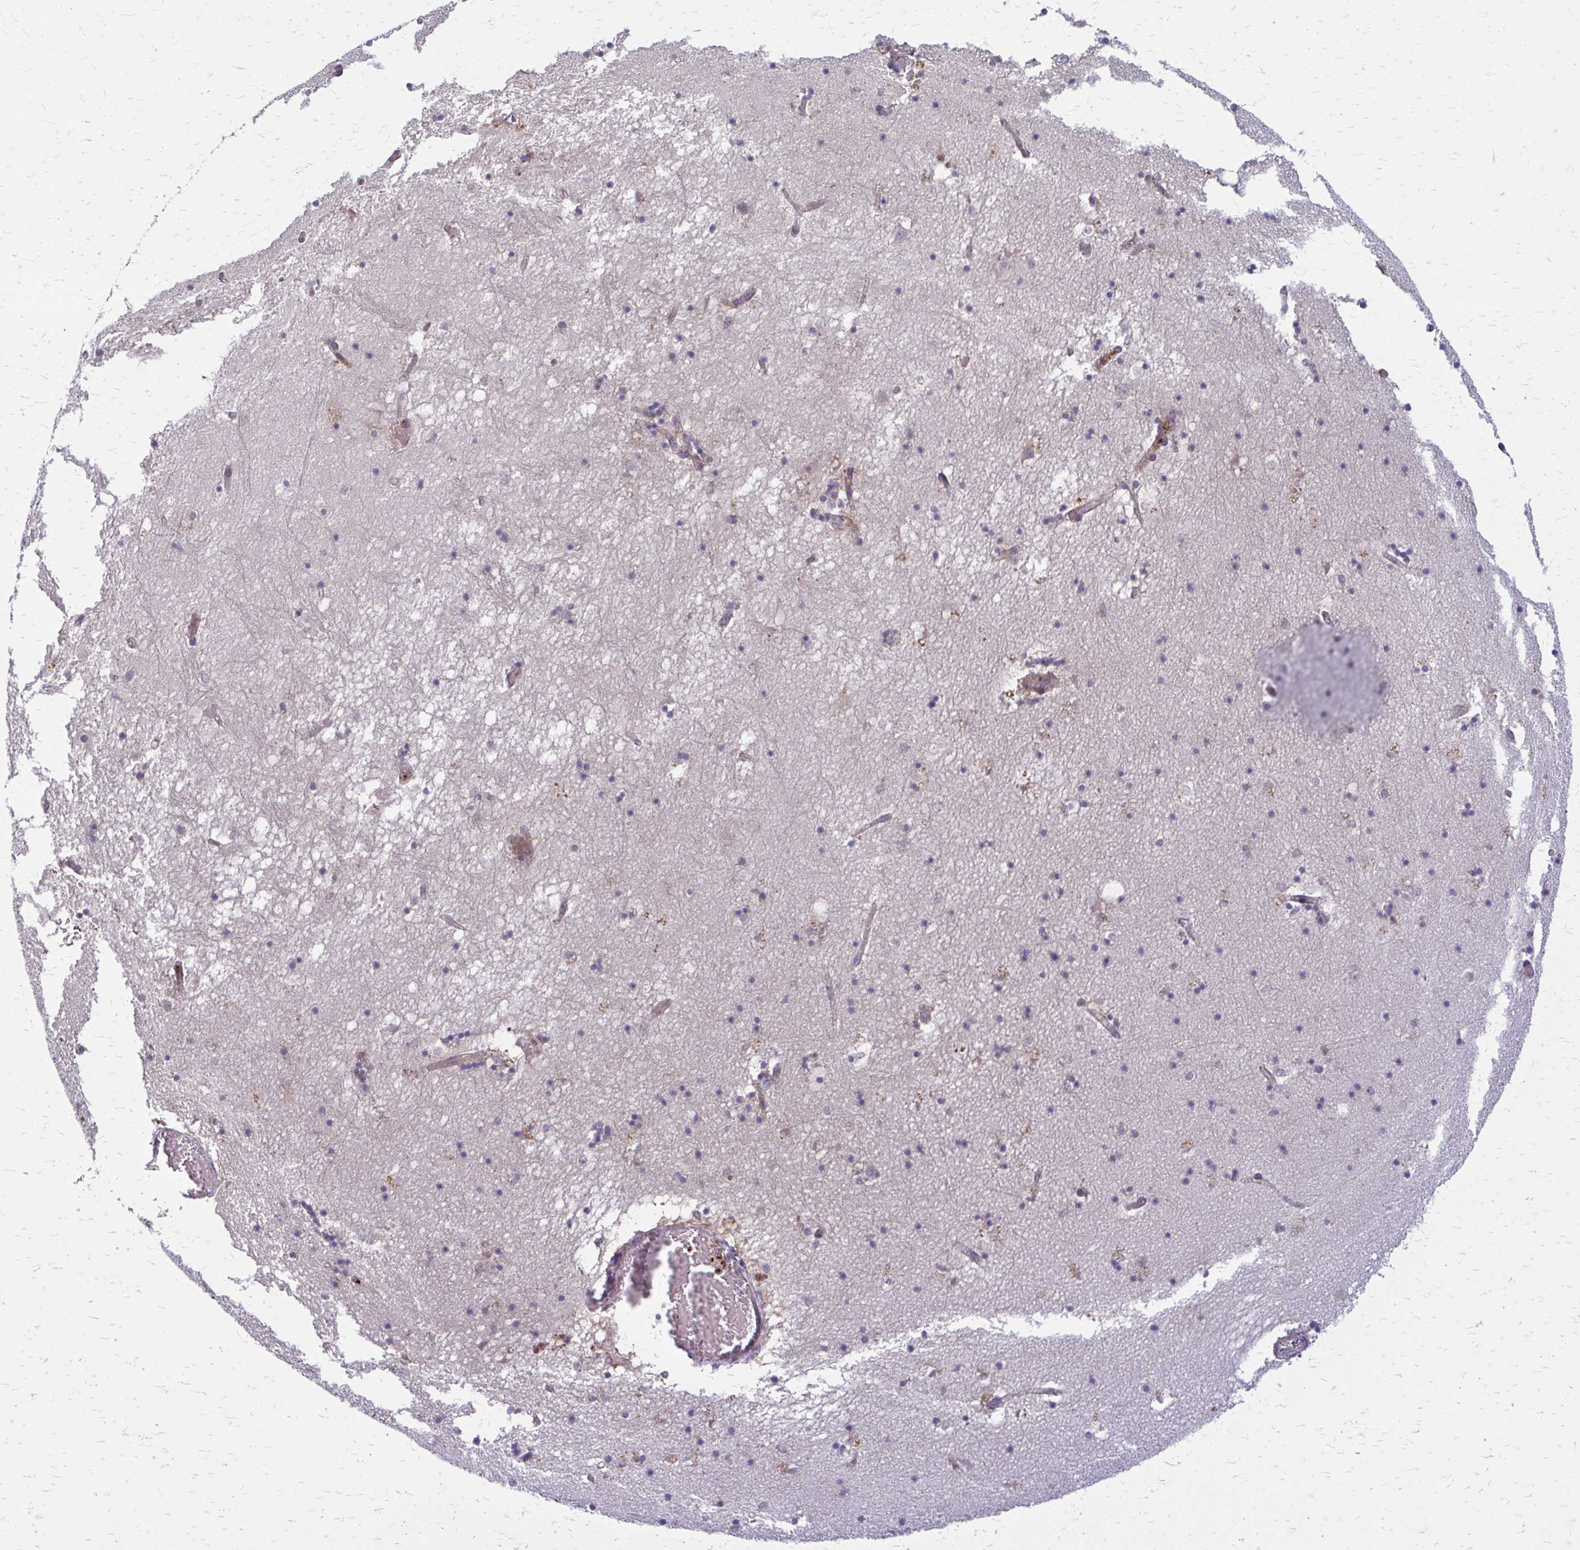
{"staining": {"intensity": "negative", "quantity": "none", "location": "none"}, "tissue": "hippocampus", "cell_type": "Glial cells", "image_type": "normal", "snomed": [{"axis": "morphology", "description": "Normal tissue, NOS"}, {"axis": "topography", "description": "Hippocampus"}], "caption": "Immunohistochemistry of unremarkable human hippocampus reveals no expression in glial cells. (Stains: DAB (3,3'-diaminobenzidine) IHC with hematoxylin counter stain, Microscopy: brightfield microscopy at high magnification).", "gene": "OXNAD1", "patient": {"sex": "male", "age": 58}}